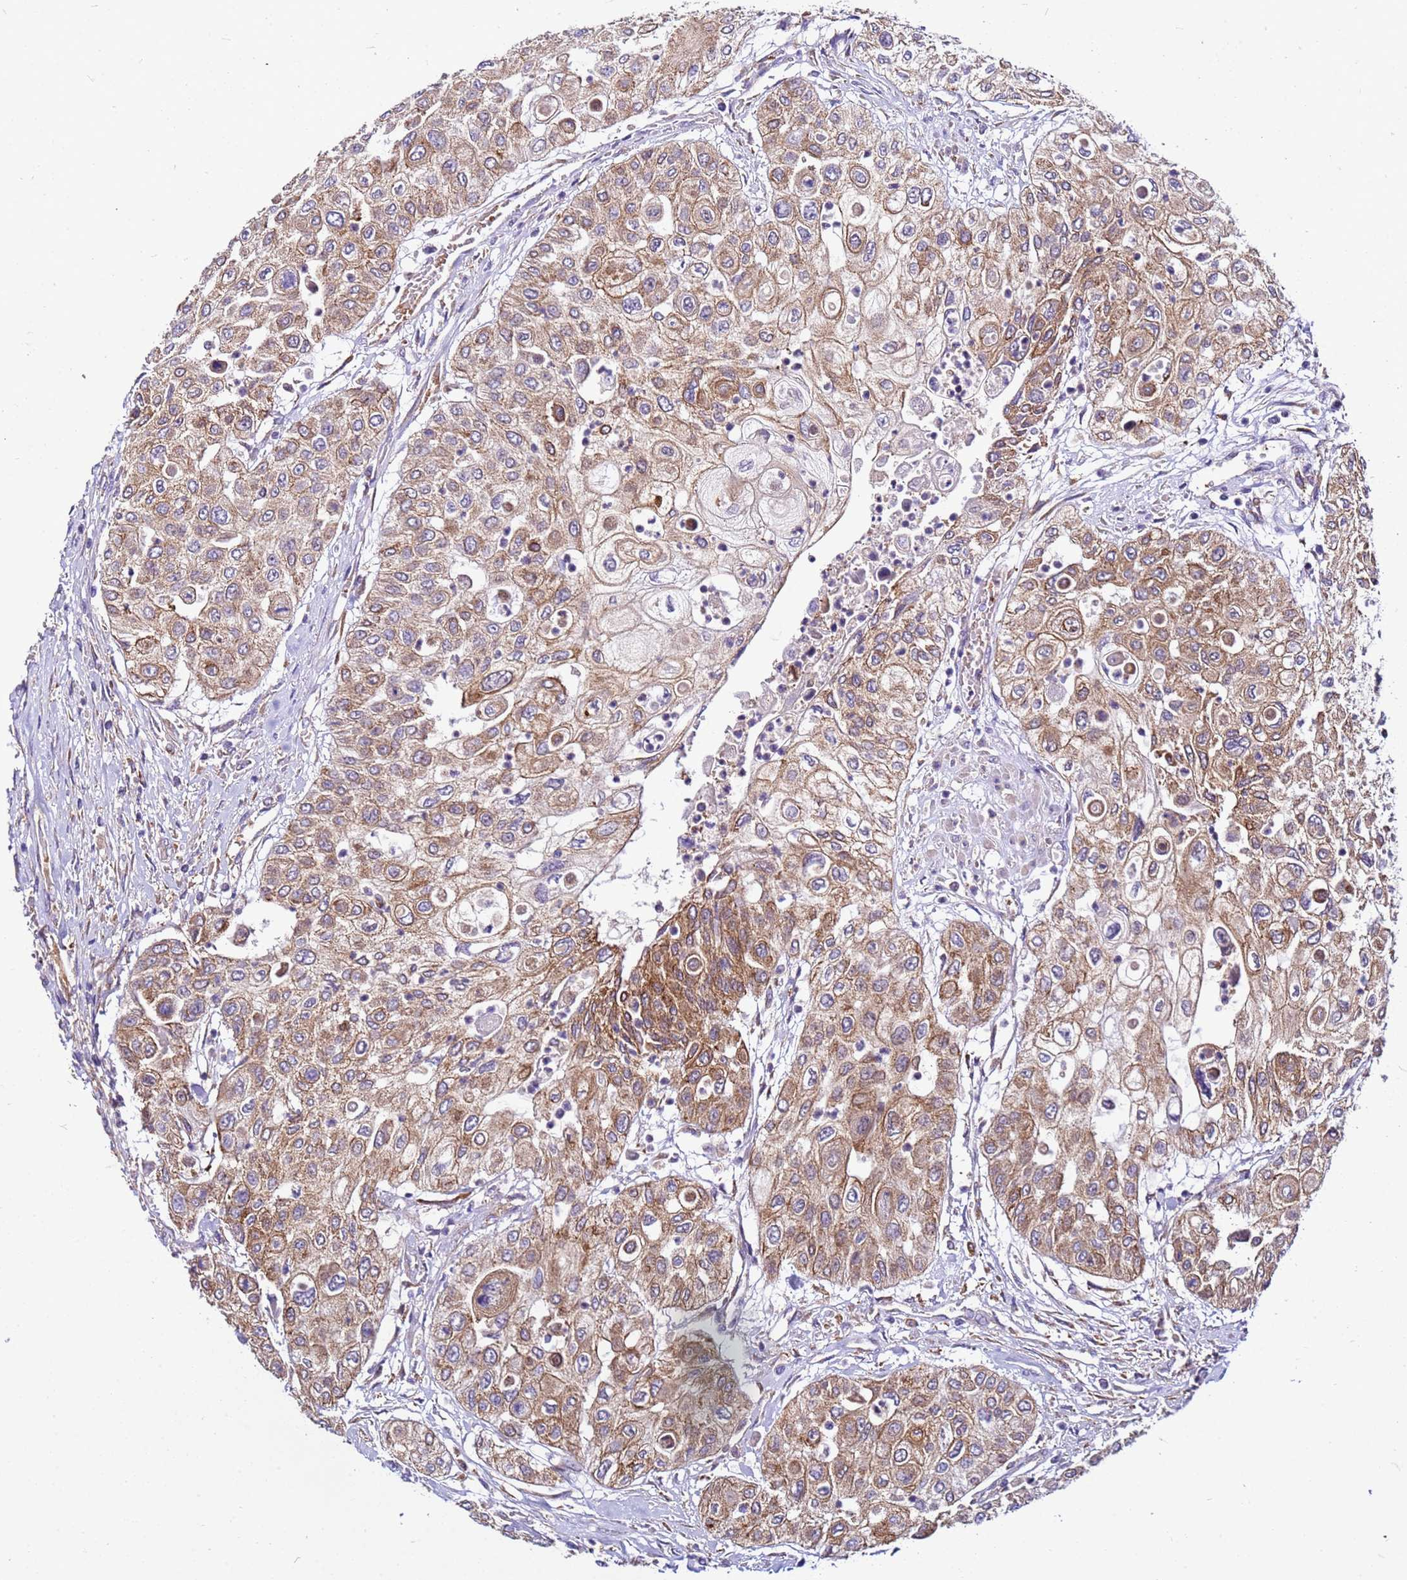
{"staining": {"intensity": "moderate", "quantity": ">75%", "location": "cytoplasmic/membranous"}, "tissue": "urothelial cancer", "cell_type": "Tumor cells", "image_type": "cancer", "snomed": [{"axis": "morphology", "description": "Urothelial carcinoma, High grade"}, {"axis": "topography", "description": "Urinary bladder"}], "caption": "Immunohistochemical staining of urothelial carcinoma (high-grade) shows medium levels of moderate cytoplasmic/membranous positivity in approximately >75% of tumor cells.", "gene": "PKD1", "patient": {"sex": "female", "age": 79}}